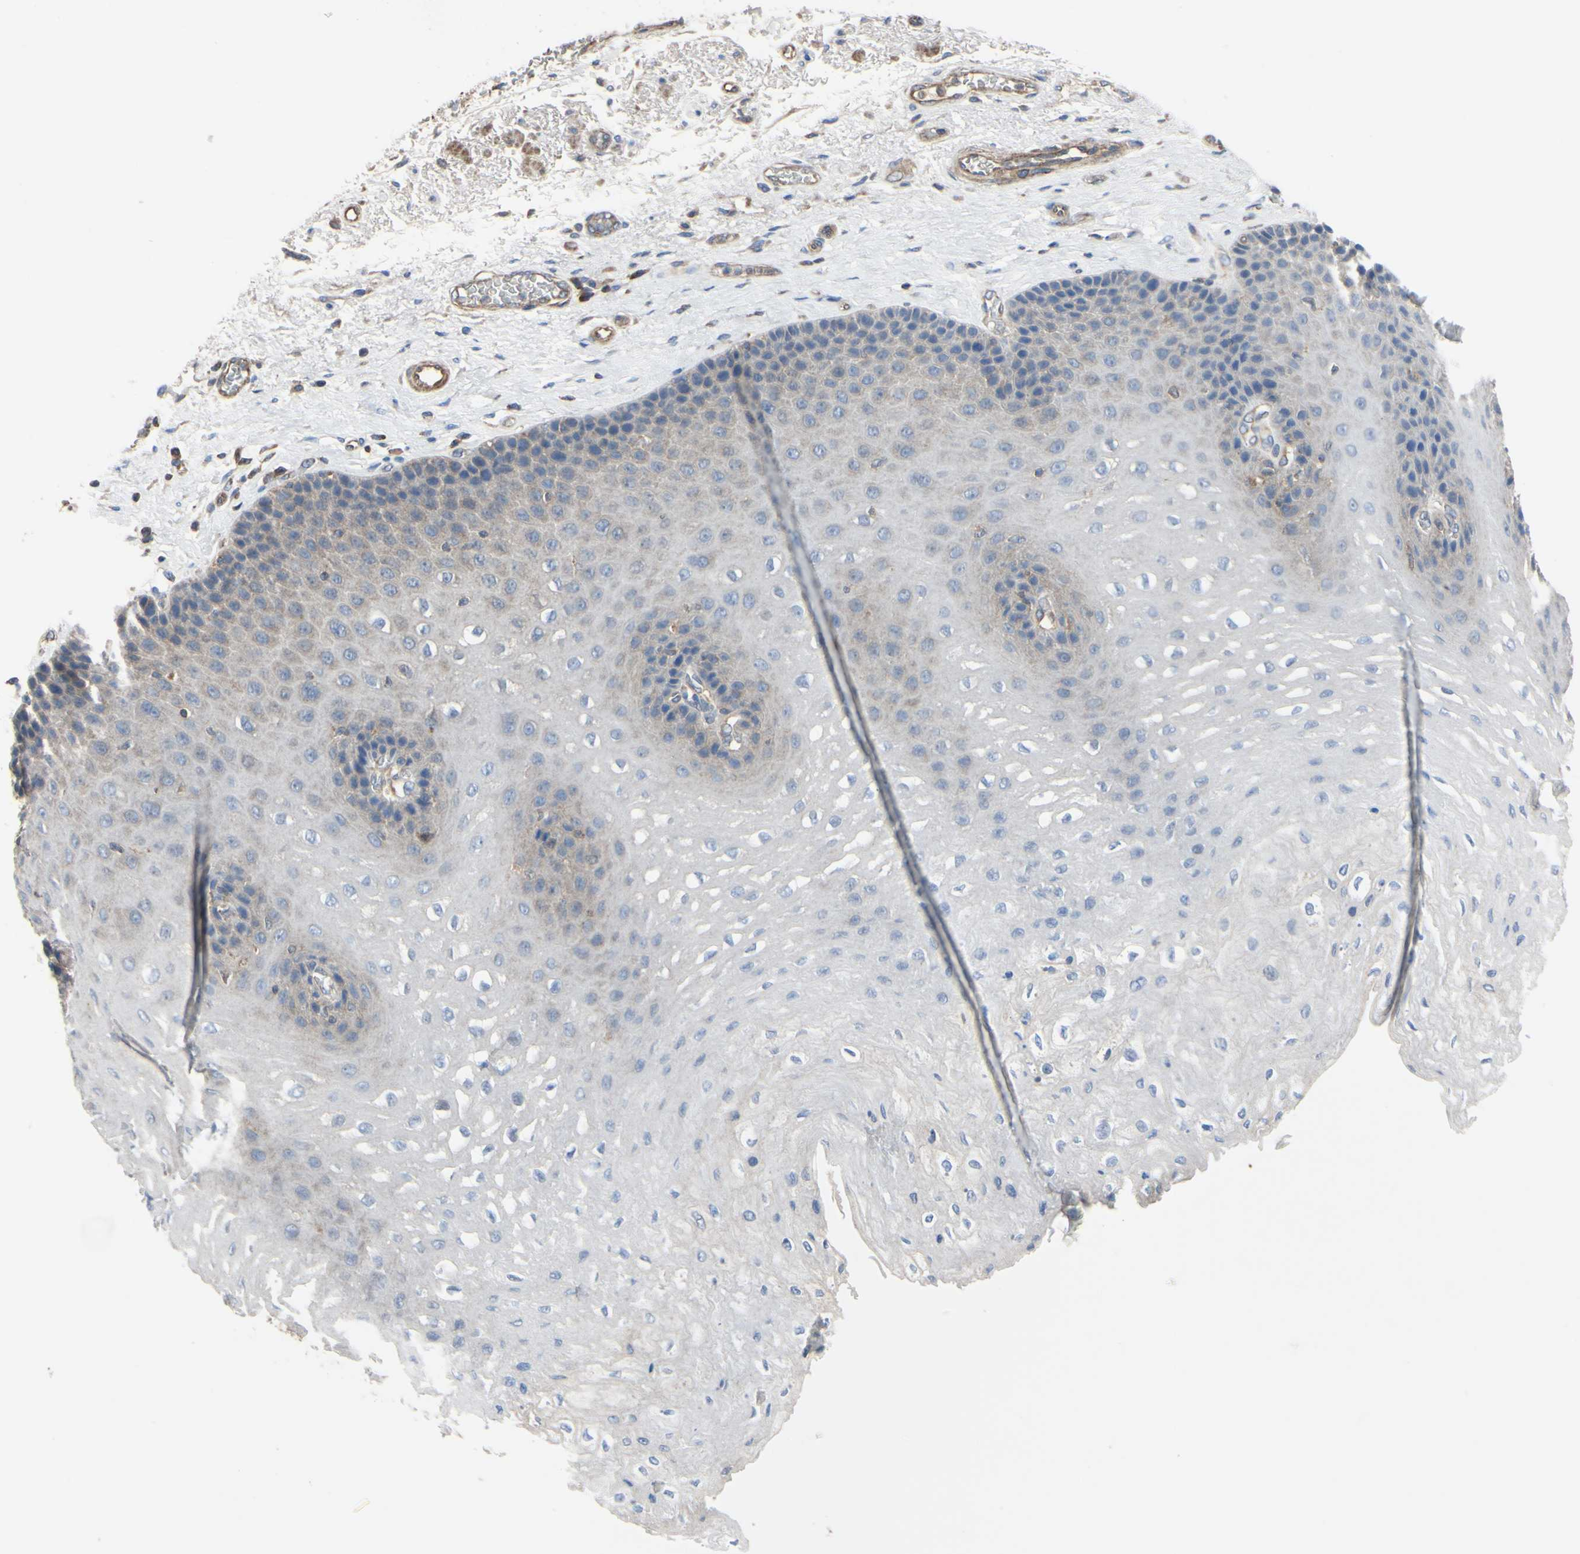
{"staining": {"intensity": "weak", "quantity": "<25%", "location": "cytoplasmic/membranous"}, "tissue": "esophagus", "cell_type": "Squamous epithelial cells", "image_type": "normal", "snomed": [{"axis": "morphology", "description": "Normal tissue, NOS"}, {"axis": "topography", "description": "Esophagus"}], "caption": "Immunohistochemistry (IHC) of normal human esophagus shows no positivity in squamous epithelial cells.", "gene": "BECN1", "patient": {"sex": "female", "age": 72}}